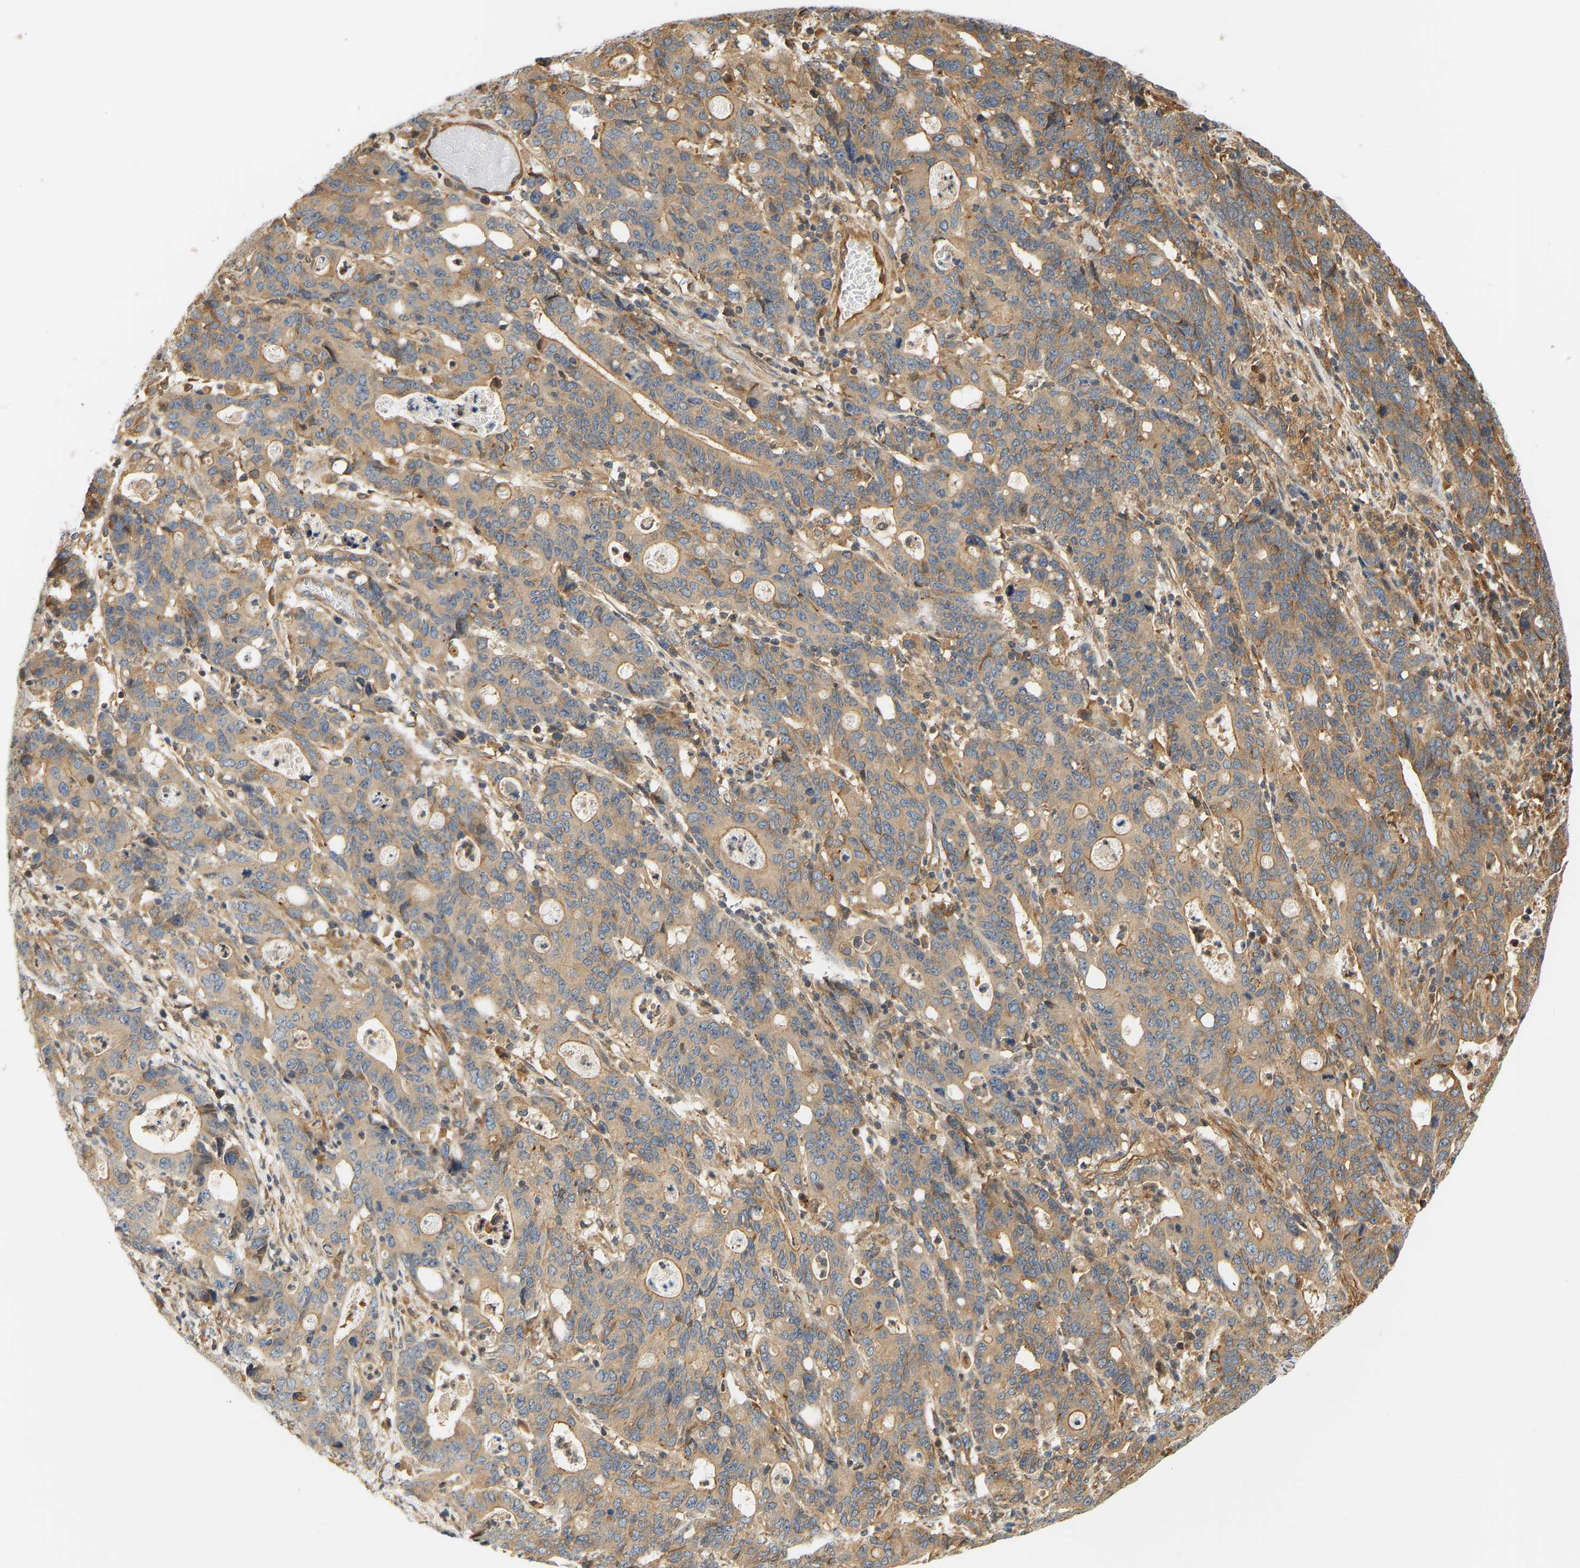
{"staining": {"intensity": "weak", "quantity": ">75%", "location": "cytoplasmic/membranous"}, "tissue": "stomach cancer", "cell_type": "Tumor cells", "image_type": "cancer", "snomed": [{"axis": "morphology", "description": "Adenocarcinoma, NOS"}, {"axis": "topography", "description": "Stomach, upper"}], "caption": "Immunohistochemical staining of adenocarcinoma (stomach) demonstrates weak cytoplasmic/membranous protein expression in about >75% of tumor cells.", "gene": "CEP57", "patient": {"sex": "male", "age": 69}}